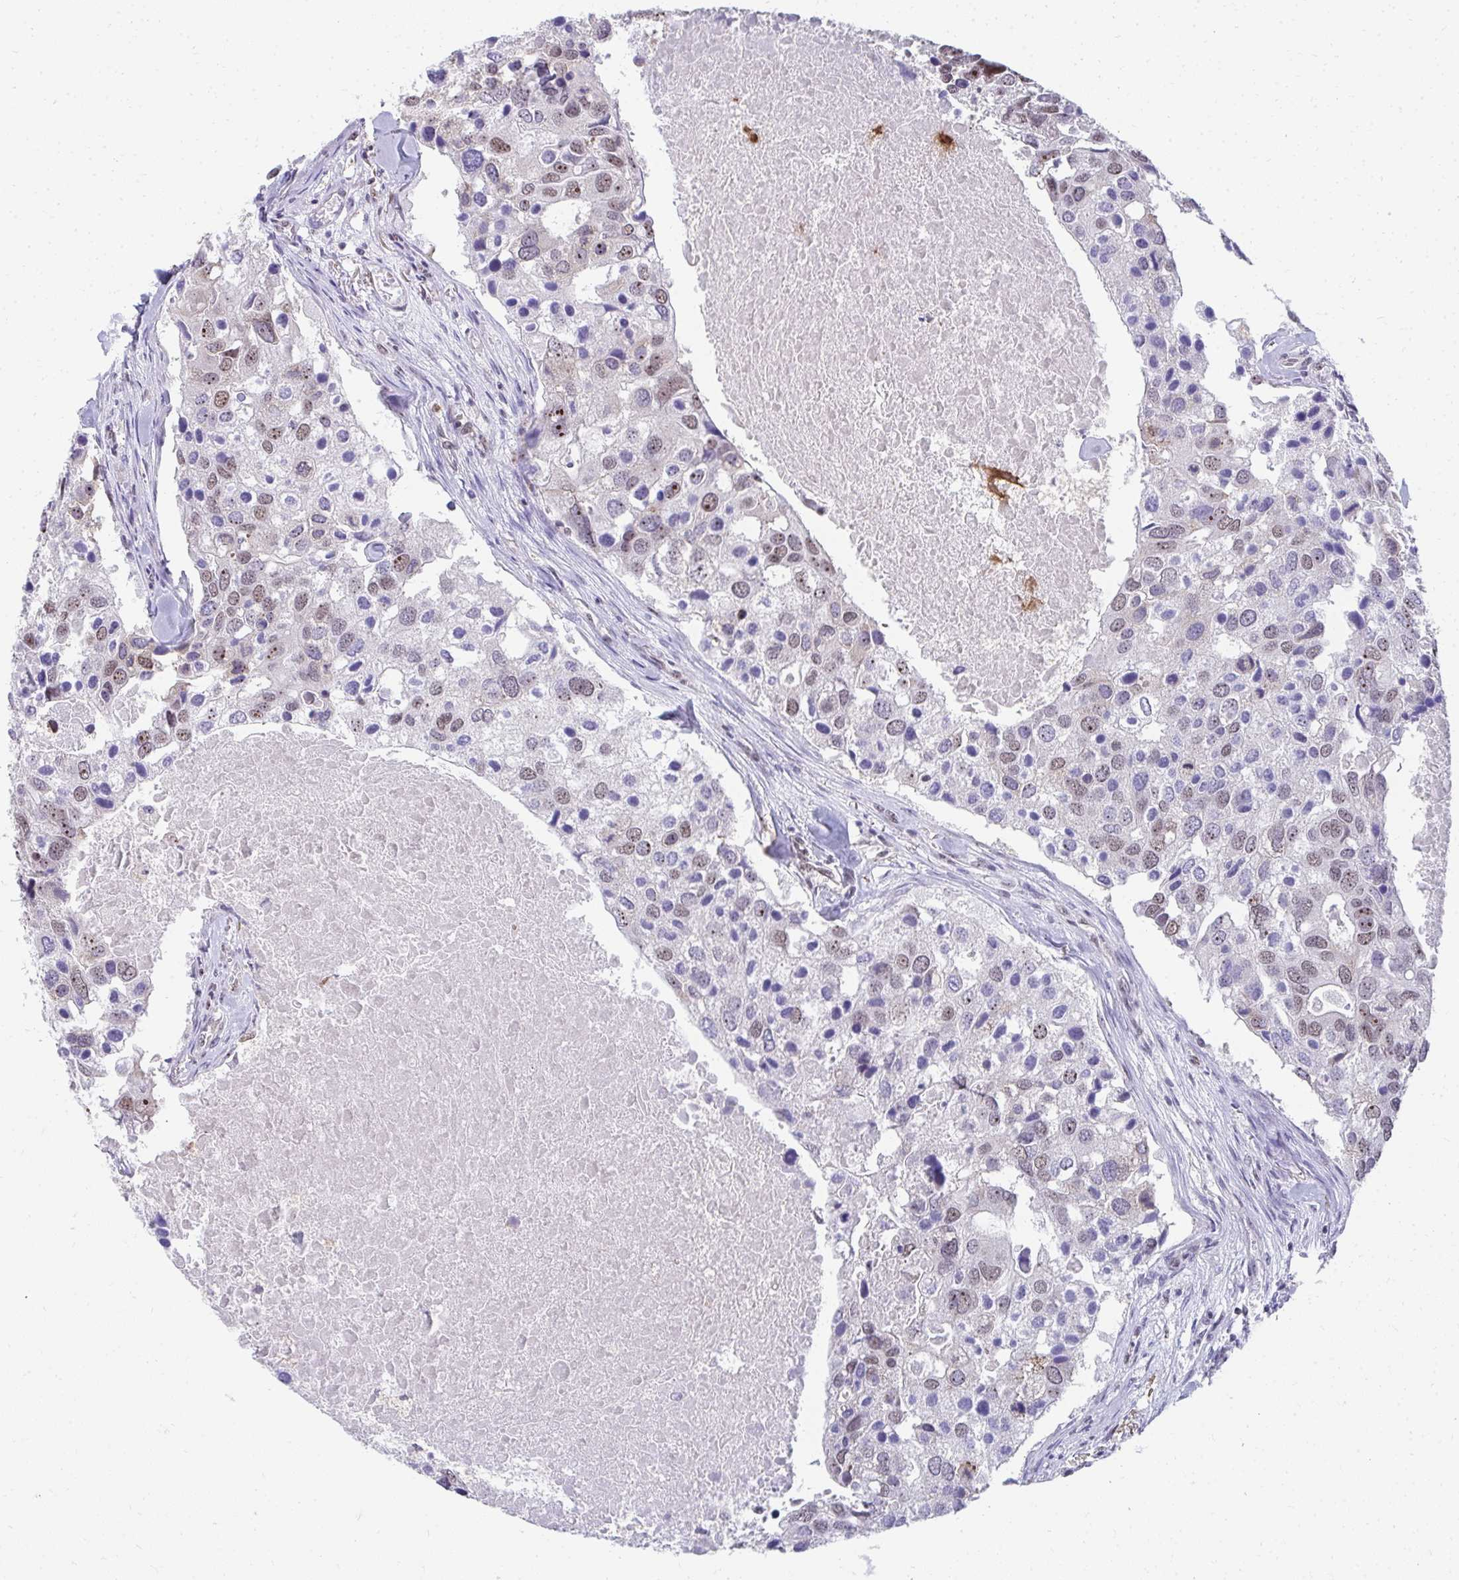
{"staining": {"intensity": "weak", "quantity": "25%-75%", "location": "nuclear"}, "tissue": "breast cancer", "cell_type": "Tumor cells", "image_type": "cancer", "snomed": [{"axis": "morphology", "description": "Duct carcinoma"}, {"axis": "topography", "description": "Breast"}], "caption": "Protein staining by immunohistochemistry (IHC) demonstrates weak nuclear positivity in approximately 25%-75% of tumor cells in breast cancer (infiltrating ductal carcinoma).", "gene": "HIRA", "patient": {"sex": "female", "age": 83}}